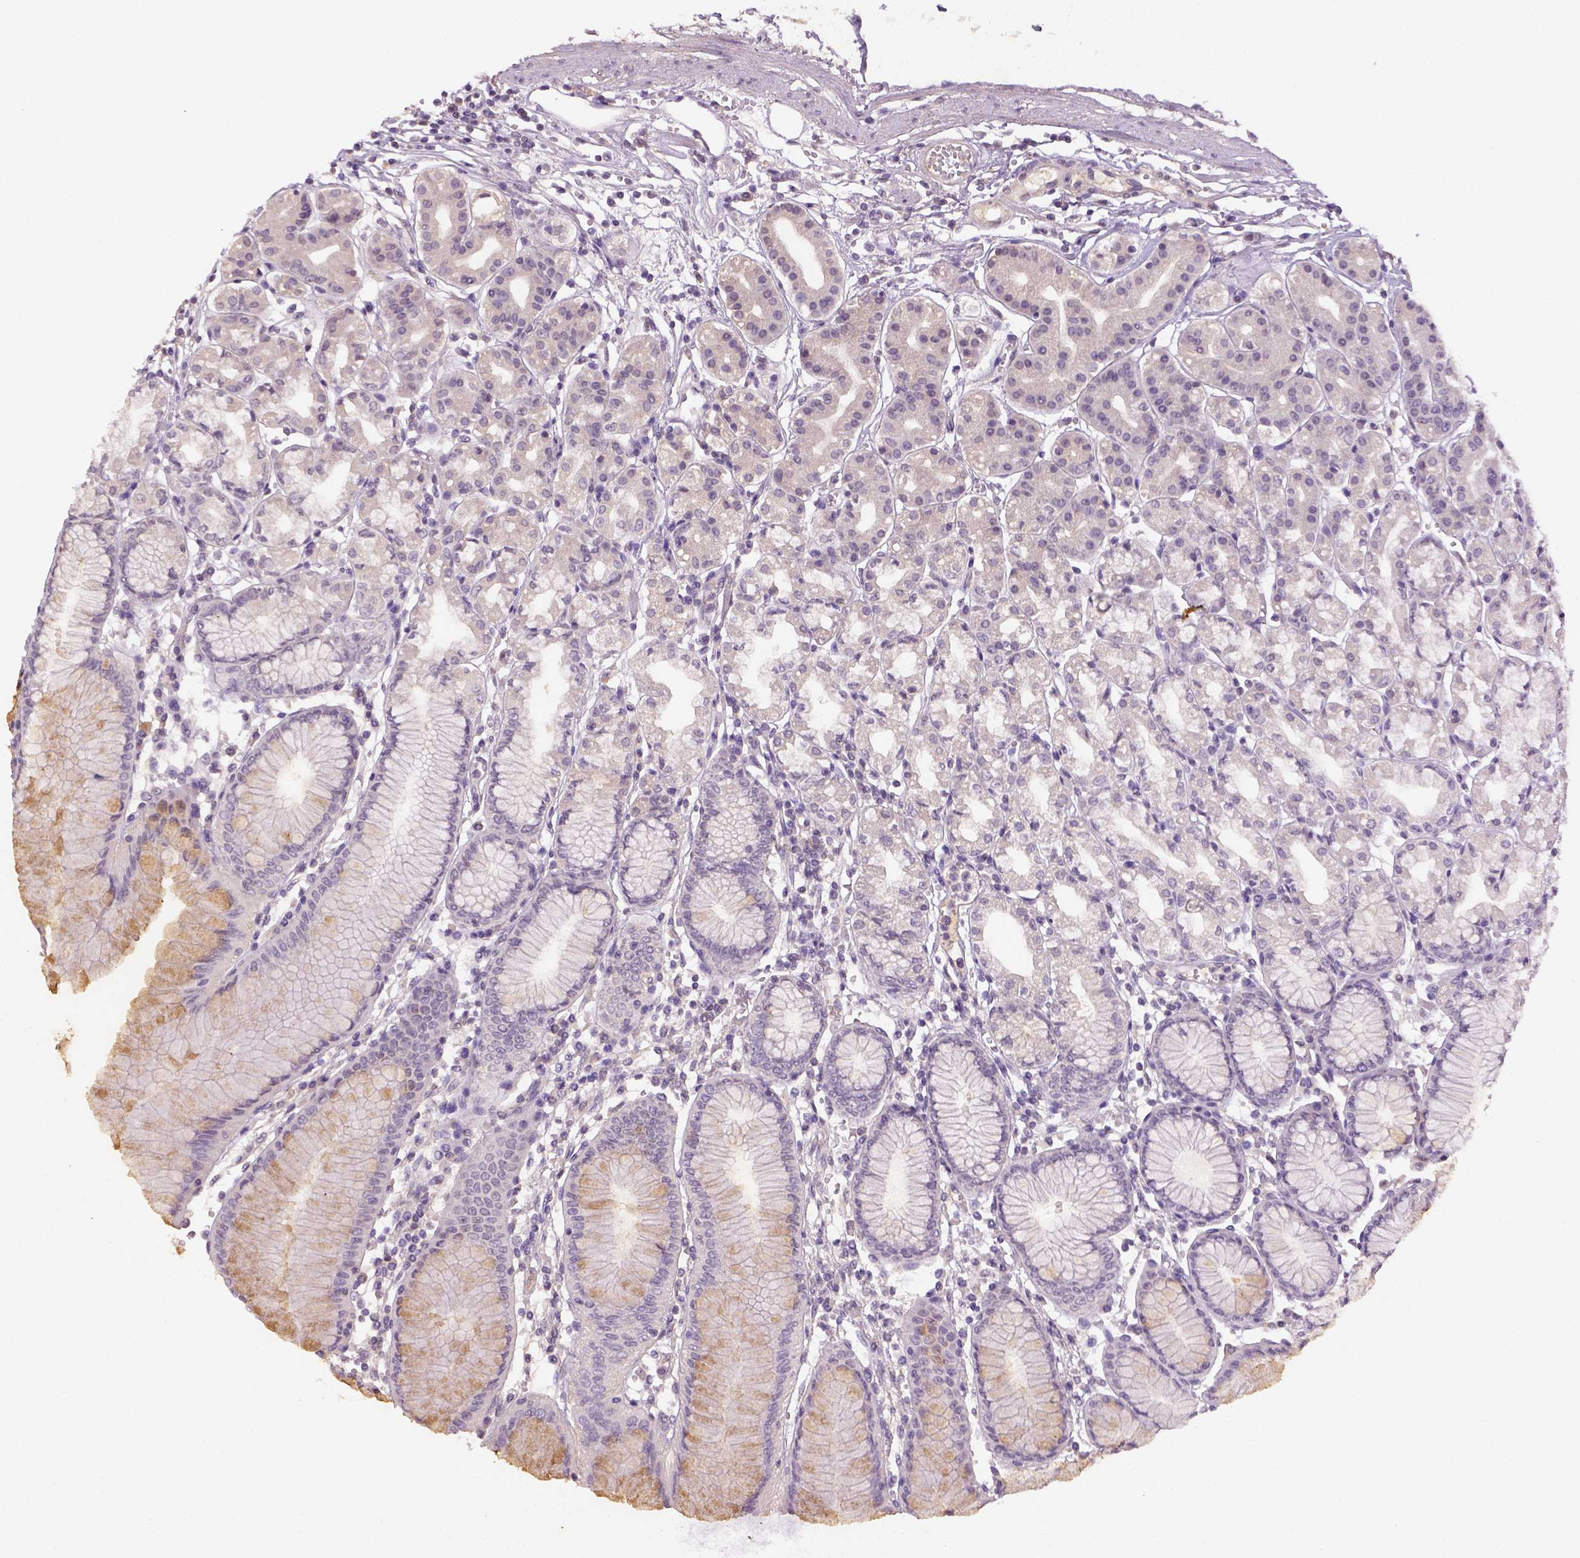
{"staining": {"intensity": "weak", "quantity": "<25%", "location": "cytoplasmic/membranous"}, "tissue": "stomach", "cell_type": "Glandular cells", "image_type": "normal", "snomed": [{"axis": "morphology", "description": "Normal tissue, NOS"}, {"axis": "topography", "description": "Skeletal muscle"}, {"axis": "topography", "description": "Stomach"}], "caption": "This photomicrograph is of unremarkable stomach stained with IHC to label a protein in brown with the nuclei are counter-stained blue. There is no expression in glandular cells. (Immunohistochemistry, brightfield microscopy, high magnification).", "gene": "NLGN2", "patient": {"sex": "female", "age": 57}}